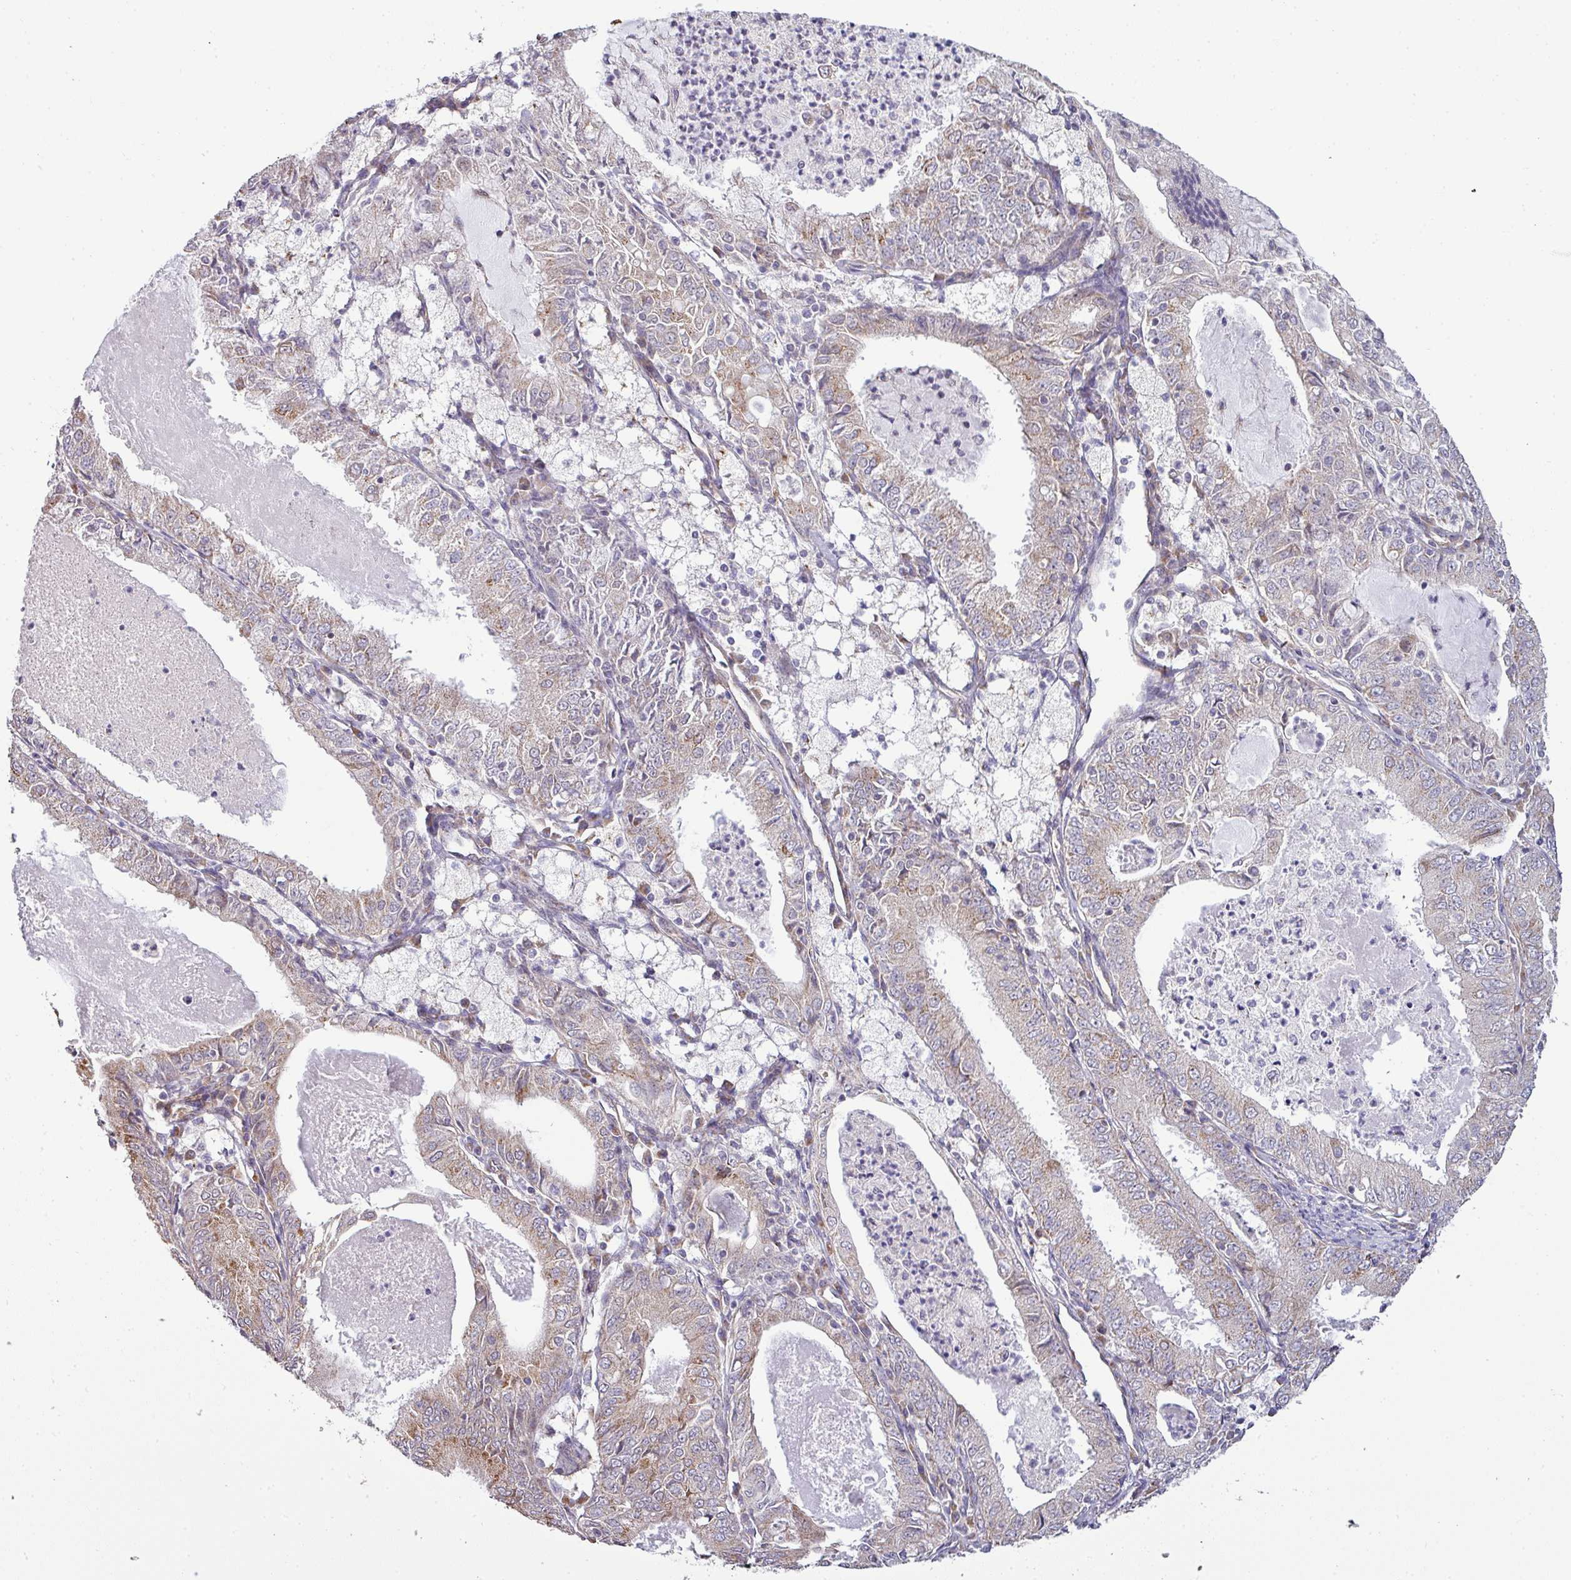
{"staining": {"intensity": "moderate", "quantity": "25%-75%", "location": "cytoplasmic/membranous"}, "tissue": "endometrial cancer", "cell_type": "Tumor cells", "image_type": "cancer", "snomed": [{"axis": "morphology", "description": "Adenocarcinoma, NOS"}, {"axis": "topography", "description": "Endometrium"}], "caption": "Adenocarcinoma (endometrial) tissue reveals moderate cytoplasmic/membranous expression in about 25%-75% of tumor cells", "gene": "TIMMDC1", "patient": {"sex": "female", "age": 57}}